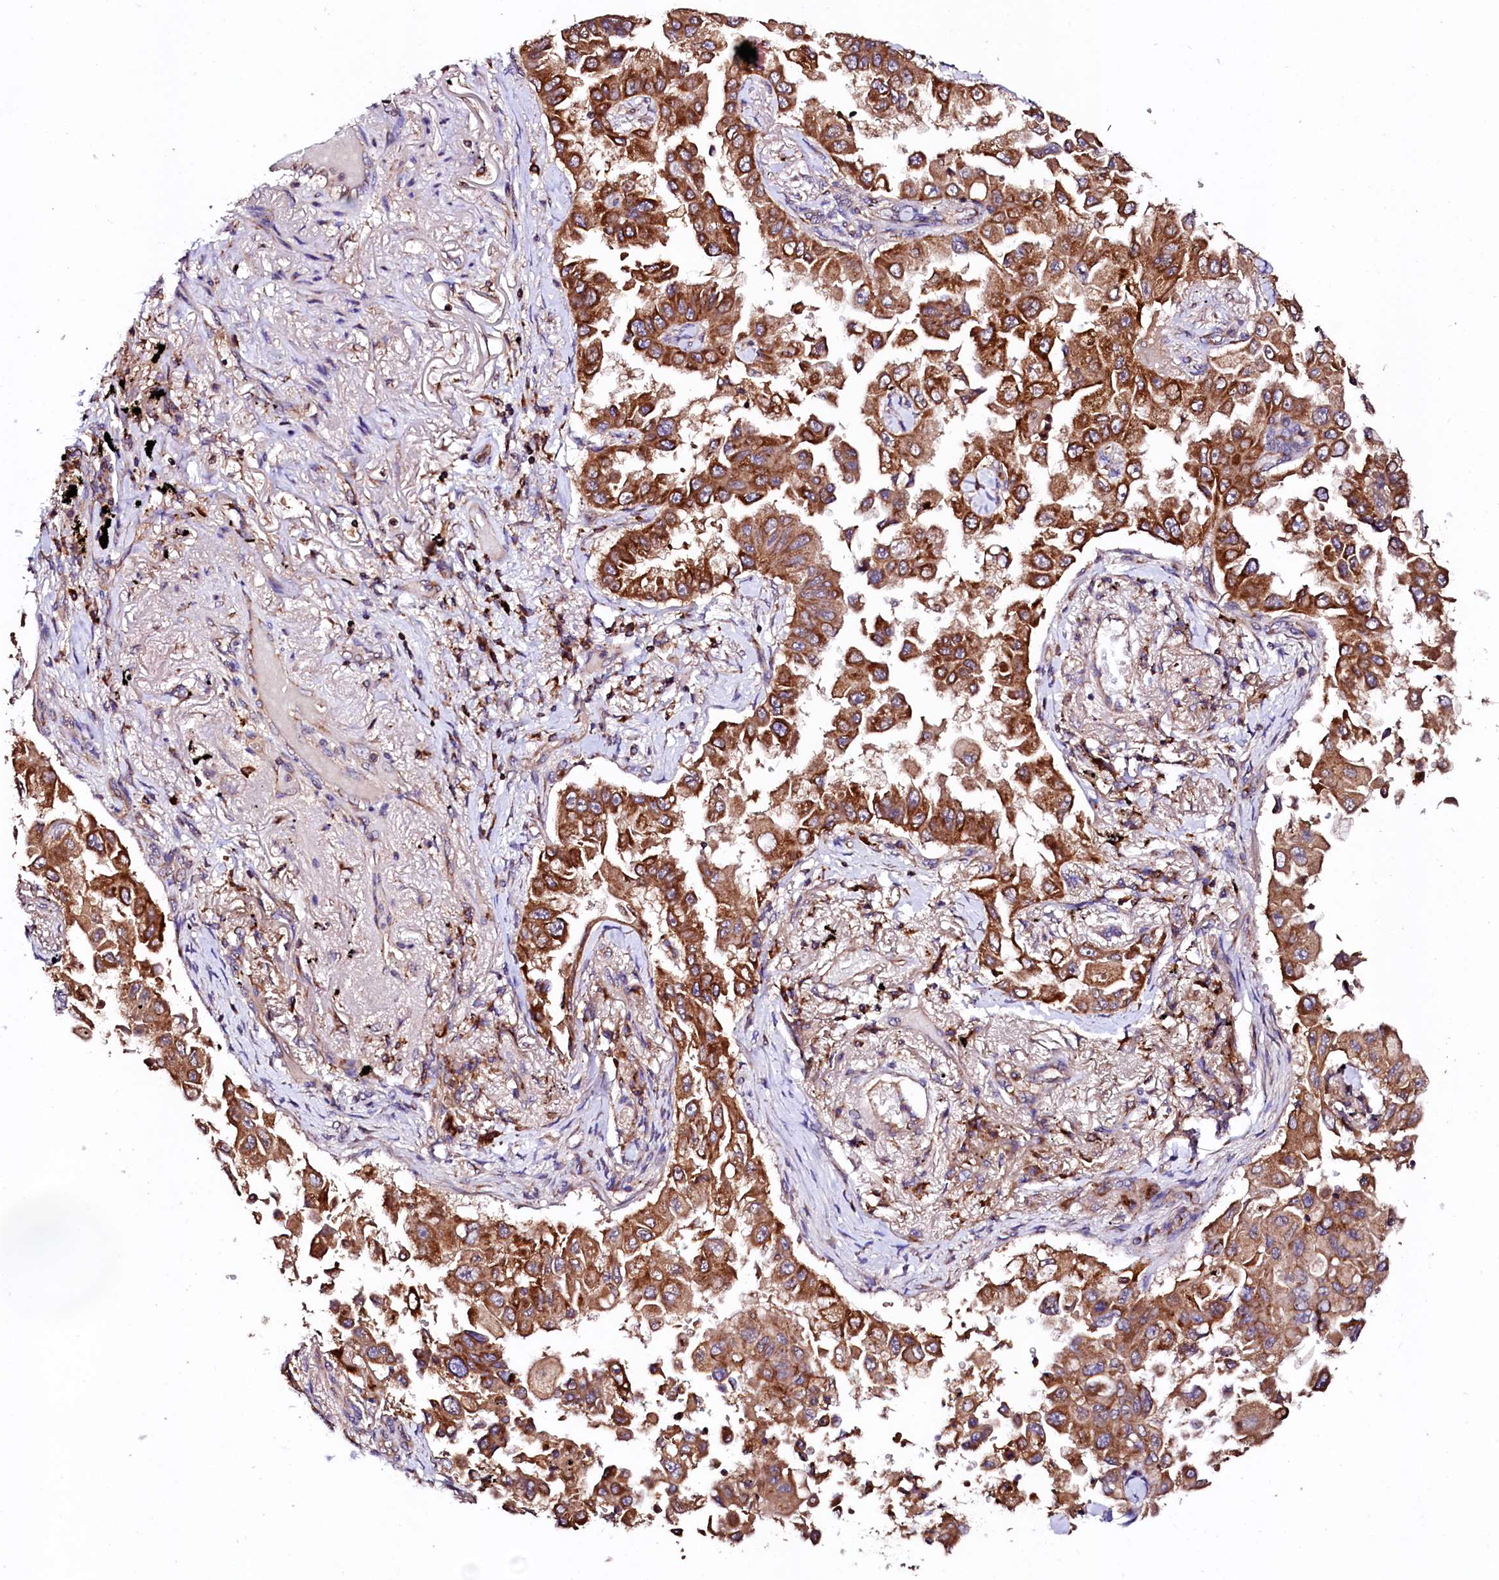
{"staining": {"intensity": "strong", "quantity": ">75%", "location": "cytoplasmic/membranous"}, "tissue": "lung cancer", "cell_type": "Tumor cells", "image_type": "cancer", "snomed": [{"axis": "morphology", "description": "Adenocarcinoma, NOS"}, {"axis": "topography", "description": "Lung"}], "caption": "Brown immunohistochemical staining in human adenocarcinoma (lung) reveals strong cytoplasmic/membranous positivity in about >75% of tumor cells.", "gene": "ST3GAL1", "patient": {"sex": "female", "age": 67}}